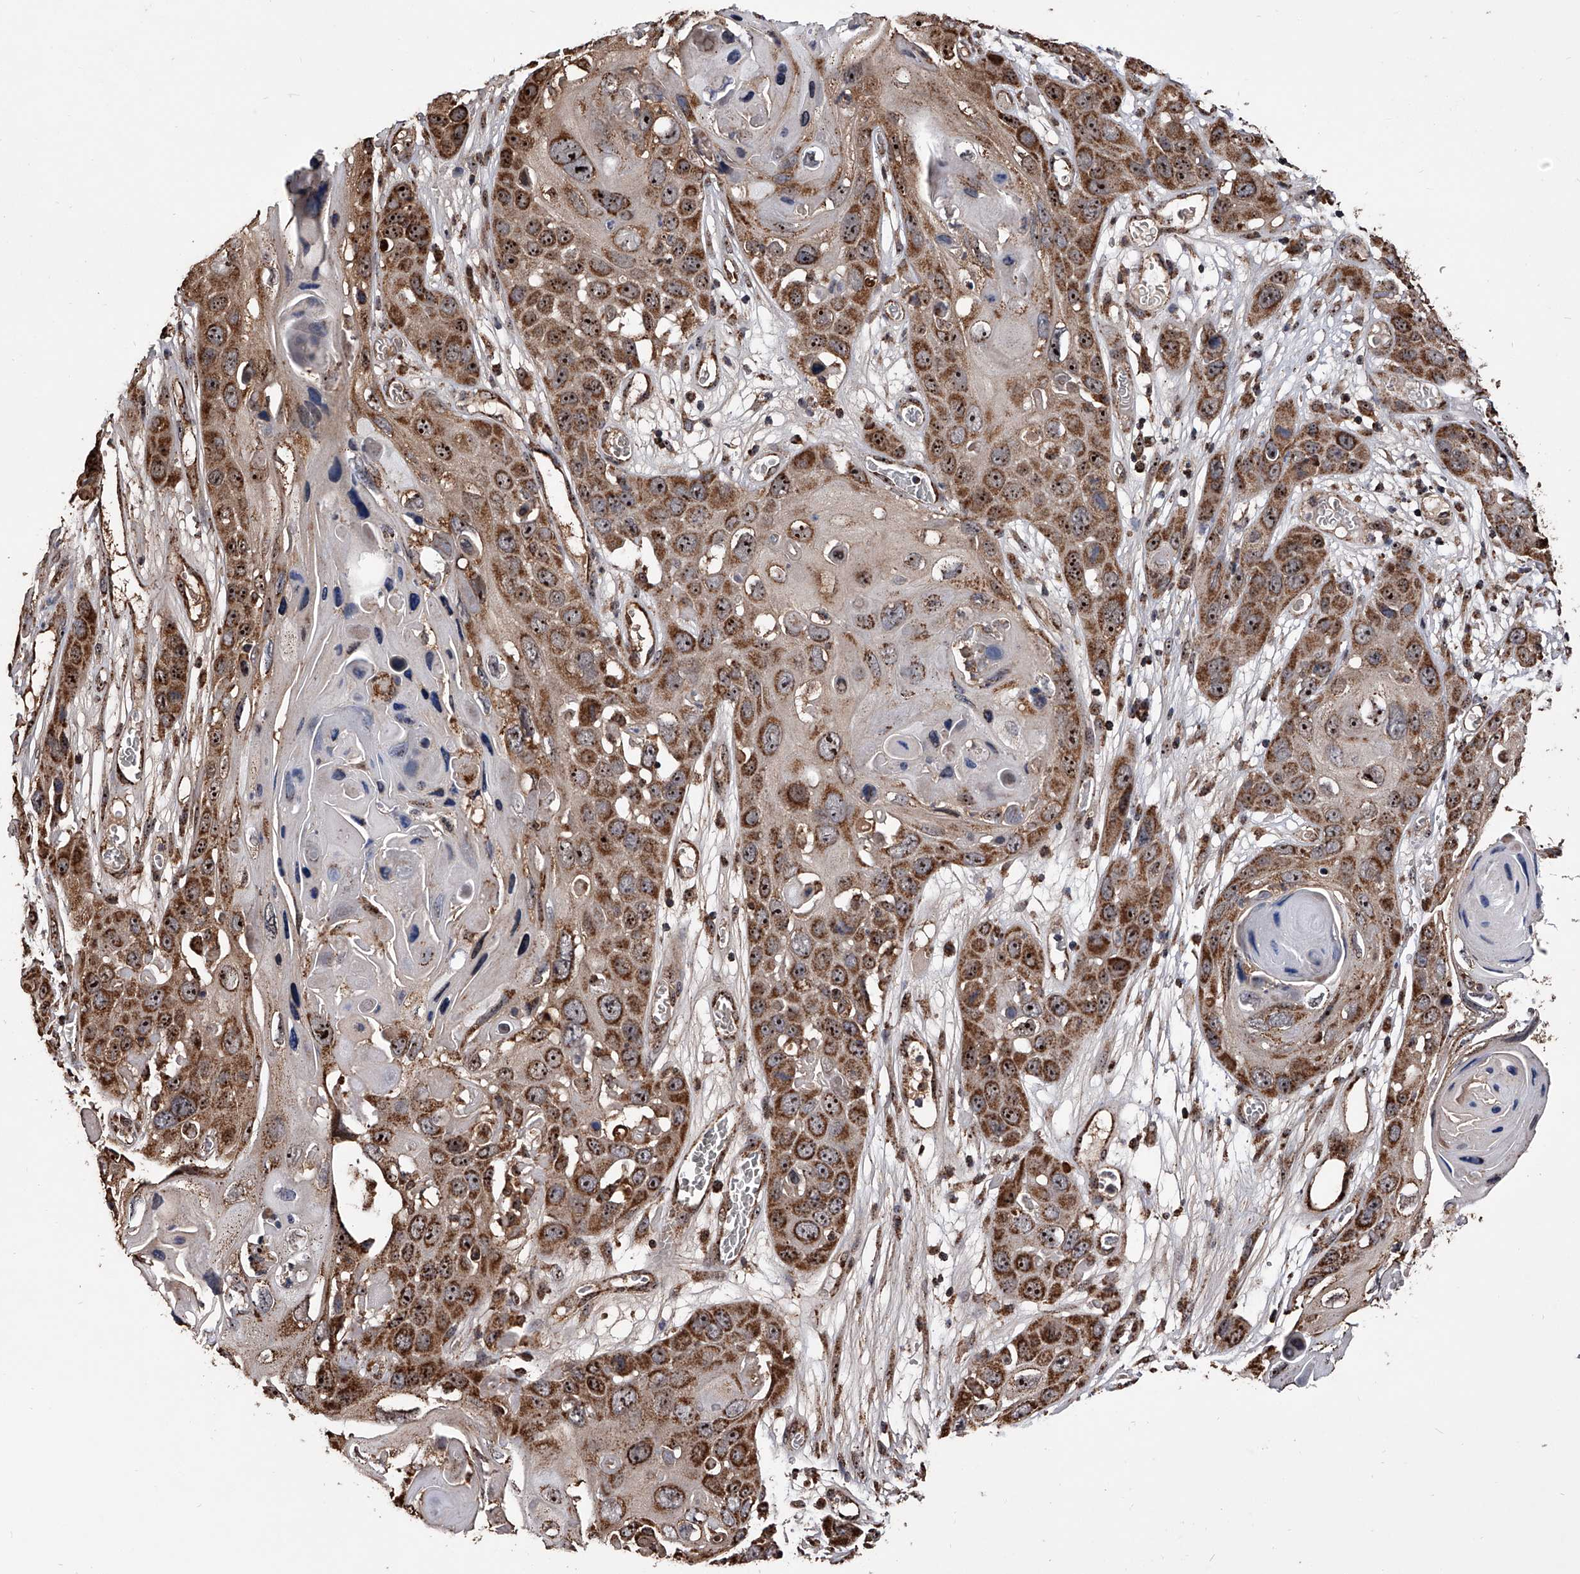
{"staining": {"intensity": "strong", "quantity": ">75%", "location": "cytoplasmic/membranous,nuclear"}, "tissue": "skin cancer", "cell_type": "Tumor cells", "image_type": "cancer", "snomed": [{"axis": "morphology", "description": "Squamous cell carcinoma, NOS"}, {"axis": "topography", "description": "Skin"}], "caption": "IHC image of human skin cancer stained for a protein (brown), which displays high levels of strong cytoplasmic/membranous and nuclear positivity in approximately >75% of tumor cells.", "gene": "SMPDL3A", "patient": {"sex": "male", "age": 55}}